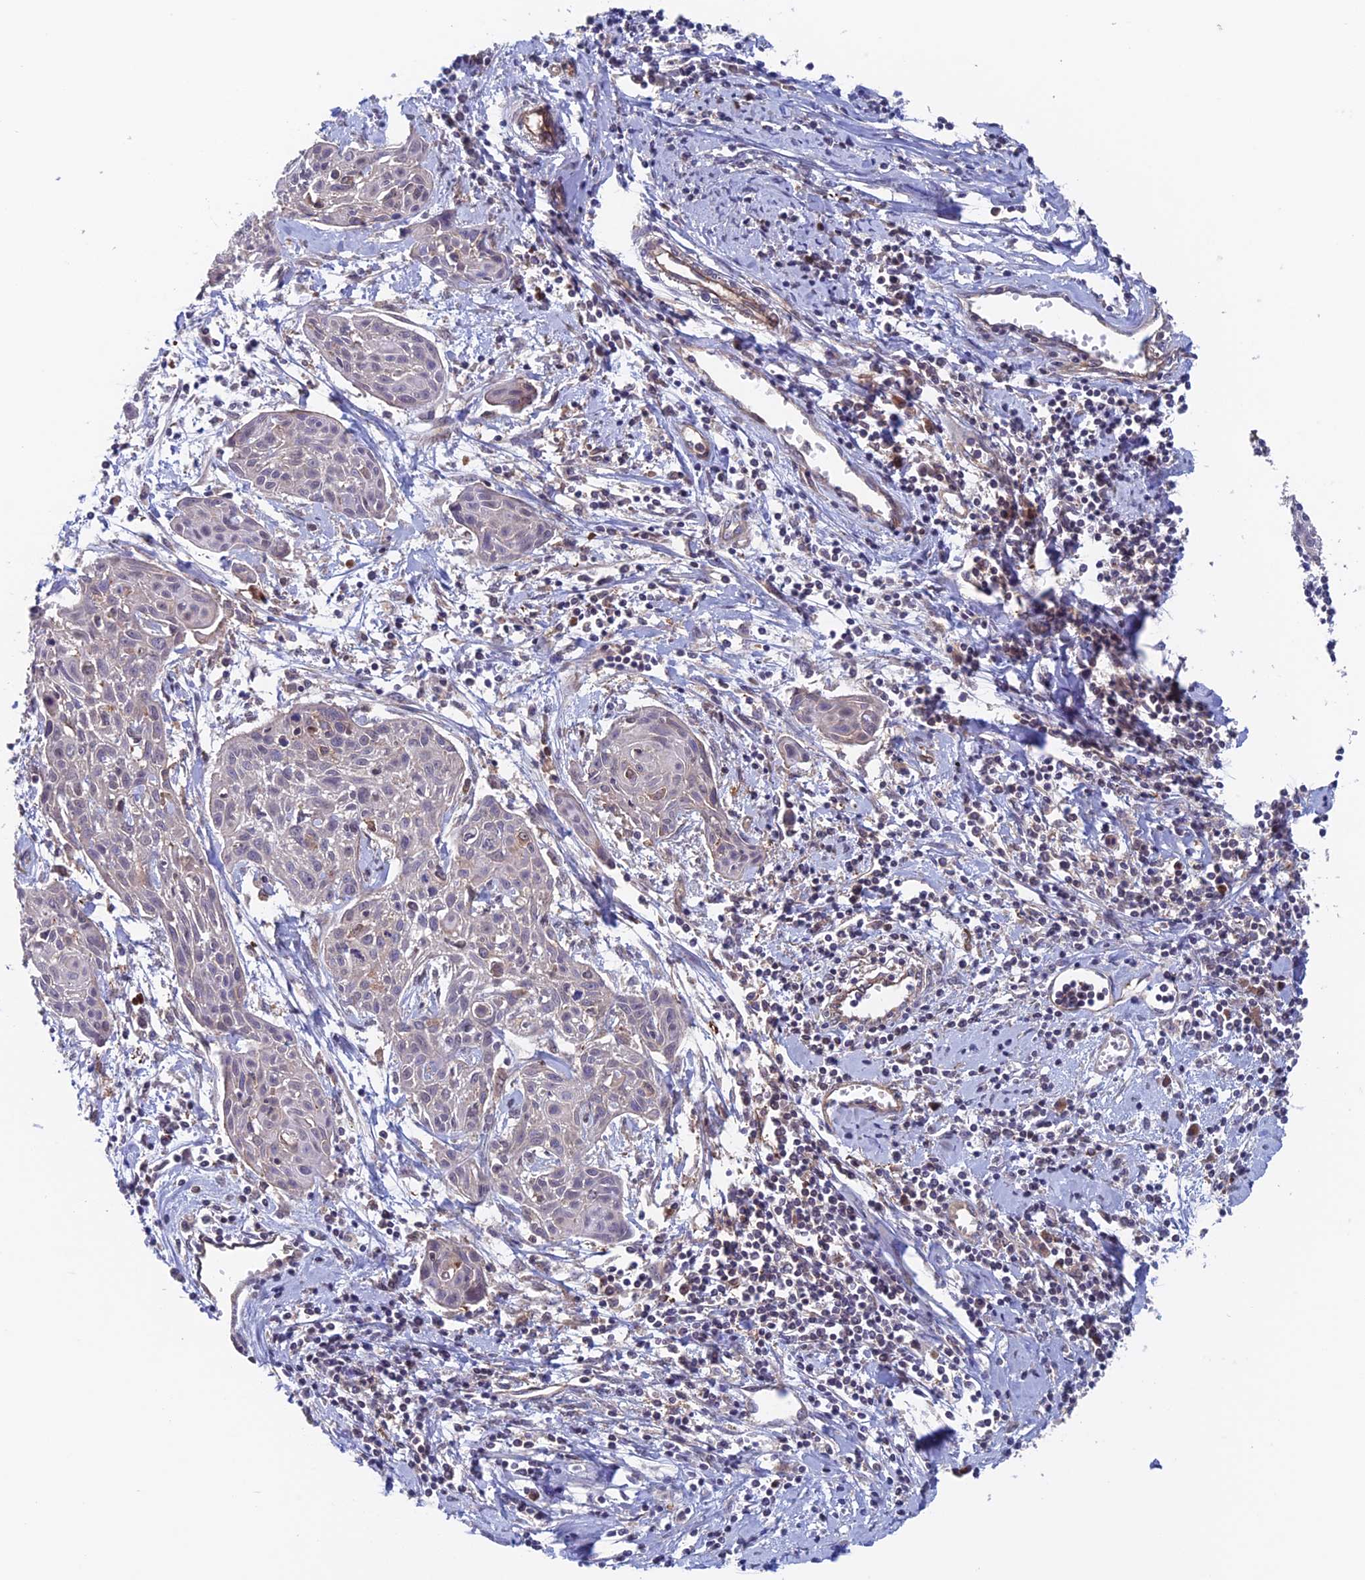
{"staining": {"intensity": "negative", "quantity": "none", "location": "none"}, "tissue": "cervical cancer", "cell_type": "Tumor cells", "image_type": "cancer", "snomed": [{"axis": "morphology", "description": "Squamous cell carcinoma, NOS"}, {"axis": "topography", "description": "Cervix"}], "caption": "Immunohistochemical staining of human squamous cell carcinoma (cervical) exhibits no significant staining in tumor cells.", "gene": "NUDT16L1", "patient": {"sex": "female", "age": 51}}